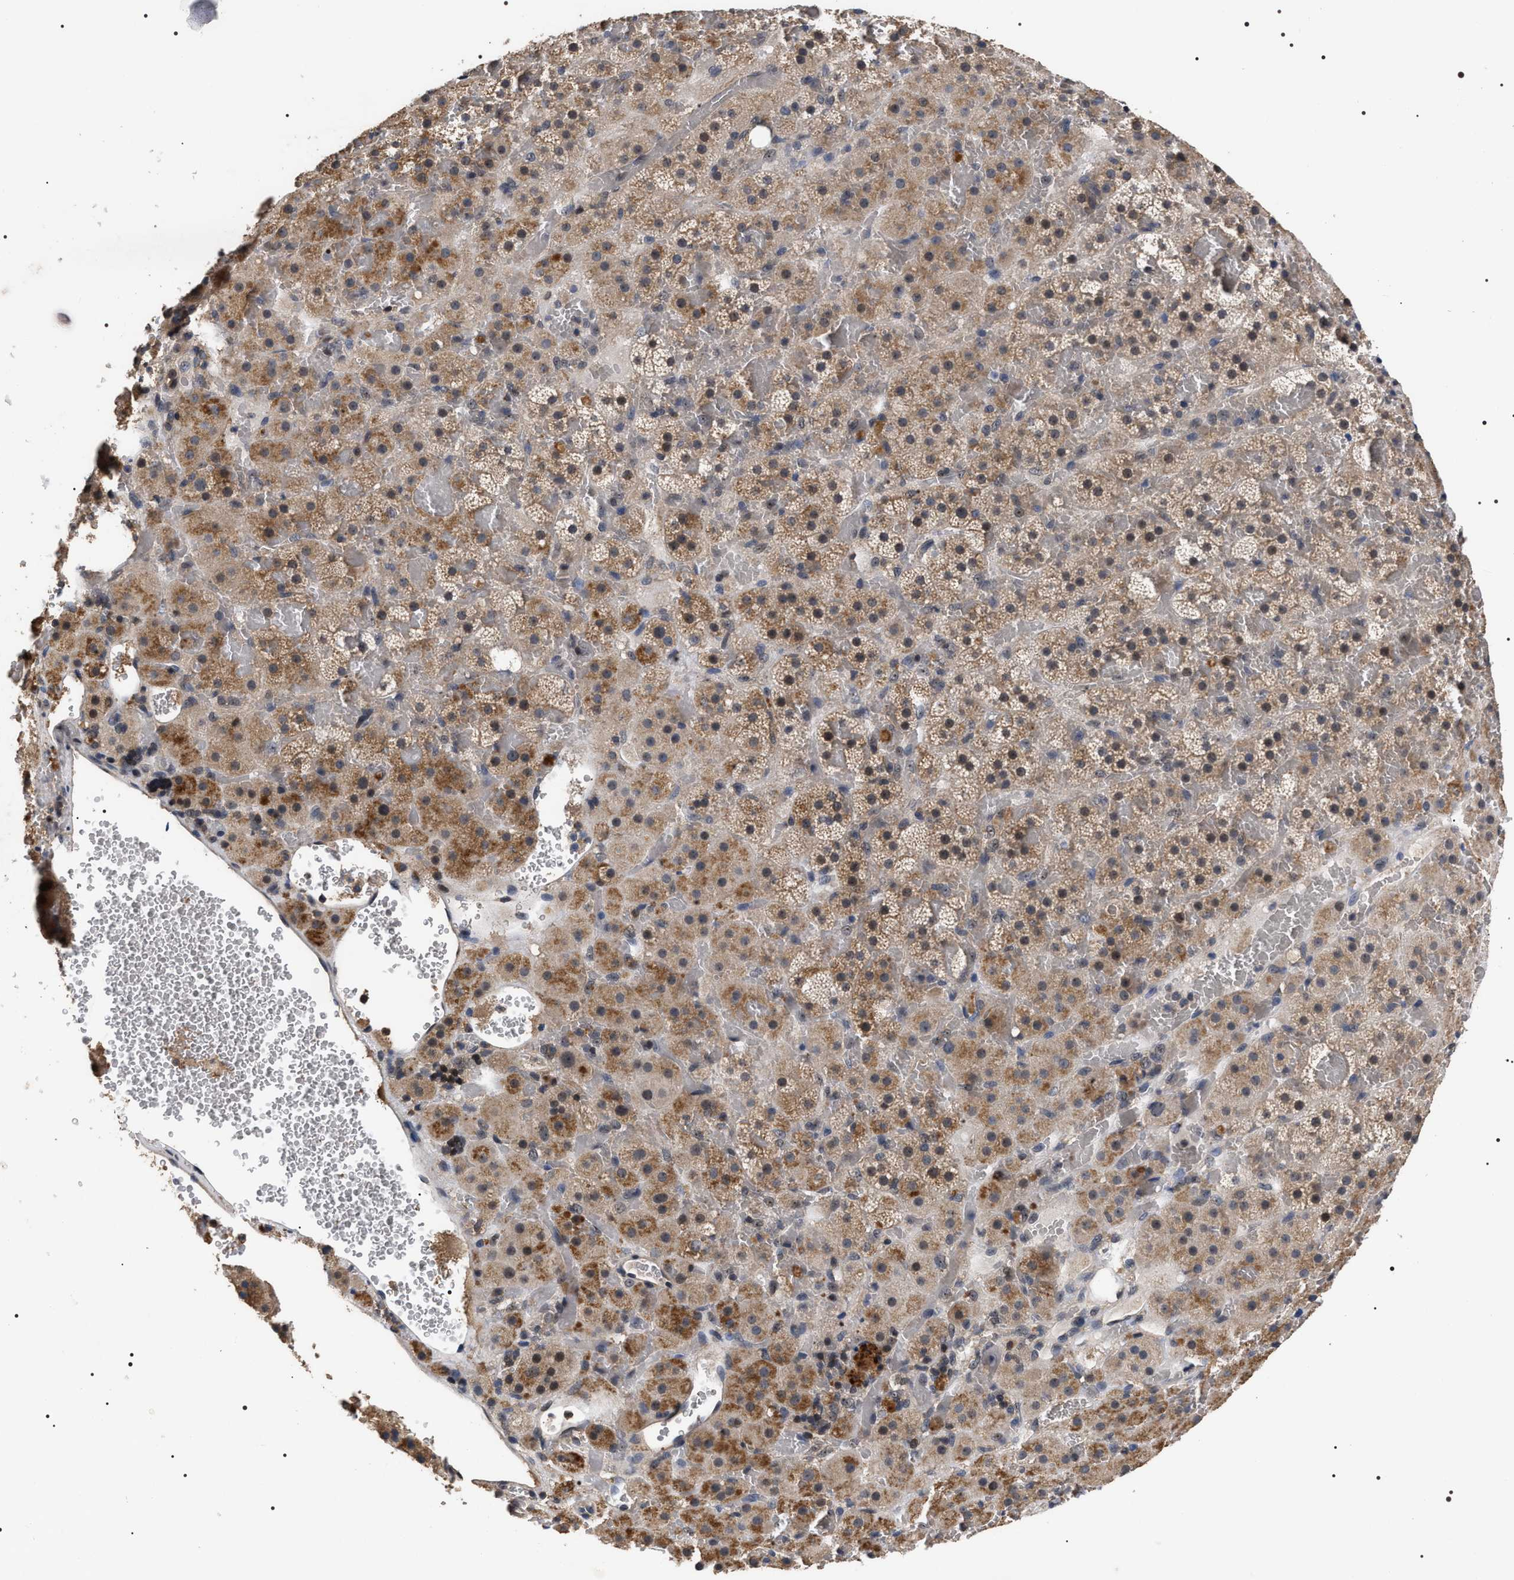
{"staining": {"intensity": "moderate", "quantity": ">75%", "location": "cytoplasmic/membranous"}, "tissue": "adrenal gland", "cell_type": "Glandular cells", "image_type": "normal", "snomed": [{"axis": "morphology", "description": "Normal tissue, NOS"}, {"axis": "topography", "description": "Adrenal gland"}], "caption": "This is a histology image of IHC staining of benign adrenal gland, which shows moderate expression in the cytoplasmic/membranous of glandular cells.", "gene": "UPF3A", "patient": {"sex": "female", "age": 59}}